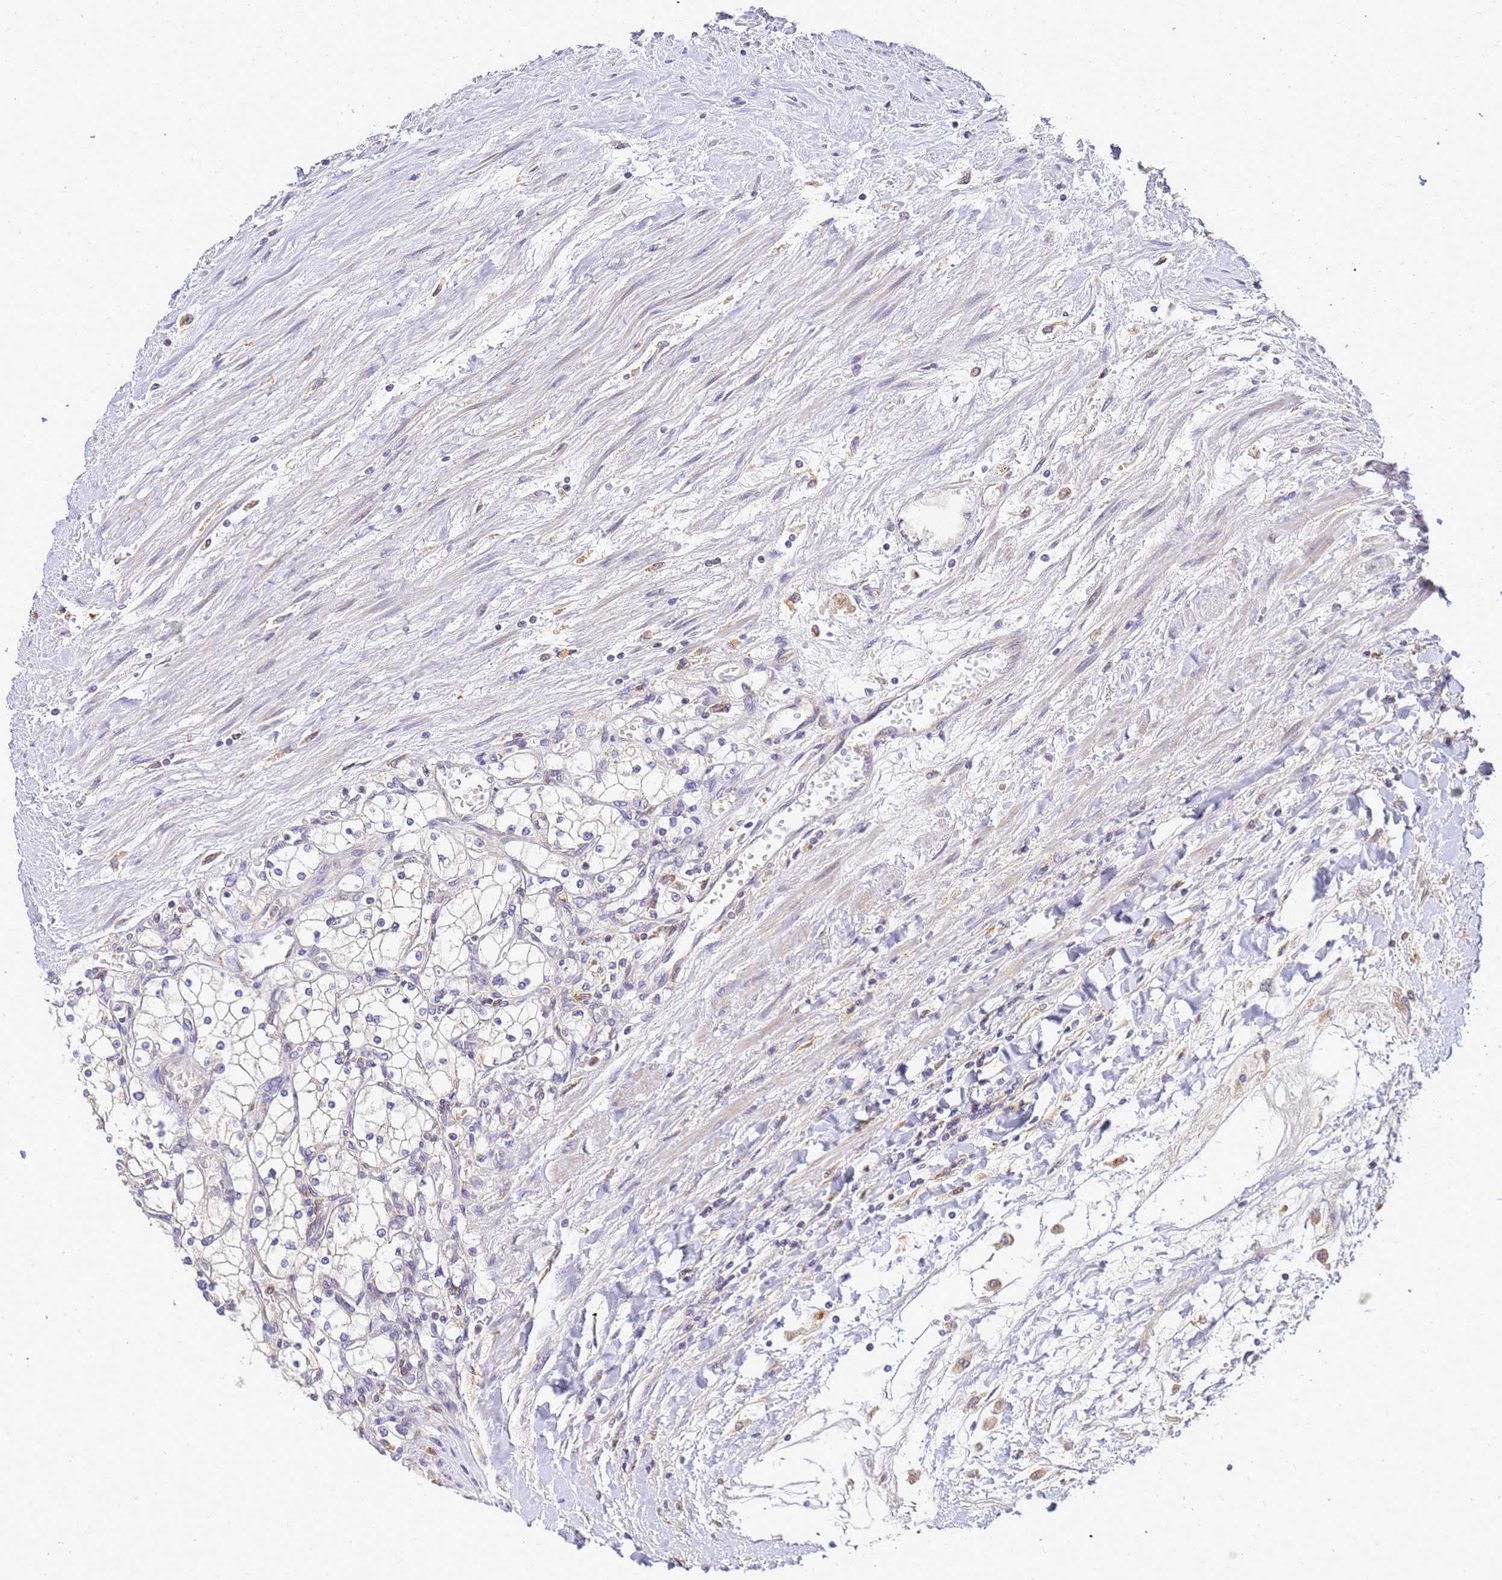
{"staining": {"intensity": "weak", "quantity": "<25%", "location": "cytoplasmic/membranous"}, "tissue": "renal cancer", "cell_type": "Tumor cells", "image_type": "cancer", "snomed": [{"axis": "morphology", "description": "Adenocarcinoma, NOS"}, {"axis": "topography", "description": "Kidney"}], "caption": "The photomicrograph demonstrates no staining of tumor cells in adenocarcinoma (renal). Nuclei are stained in blue.", "gene": "ADPGK", "patient": {"sex": "male", "age": 80}}